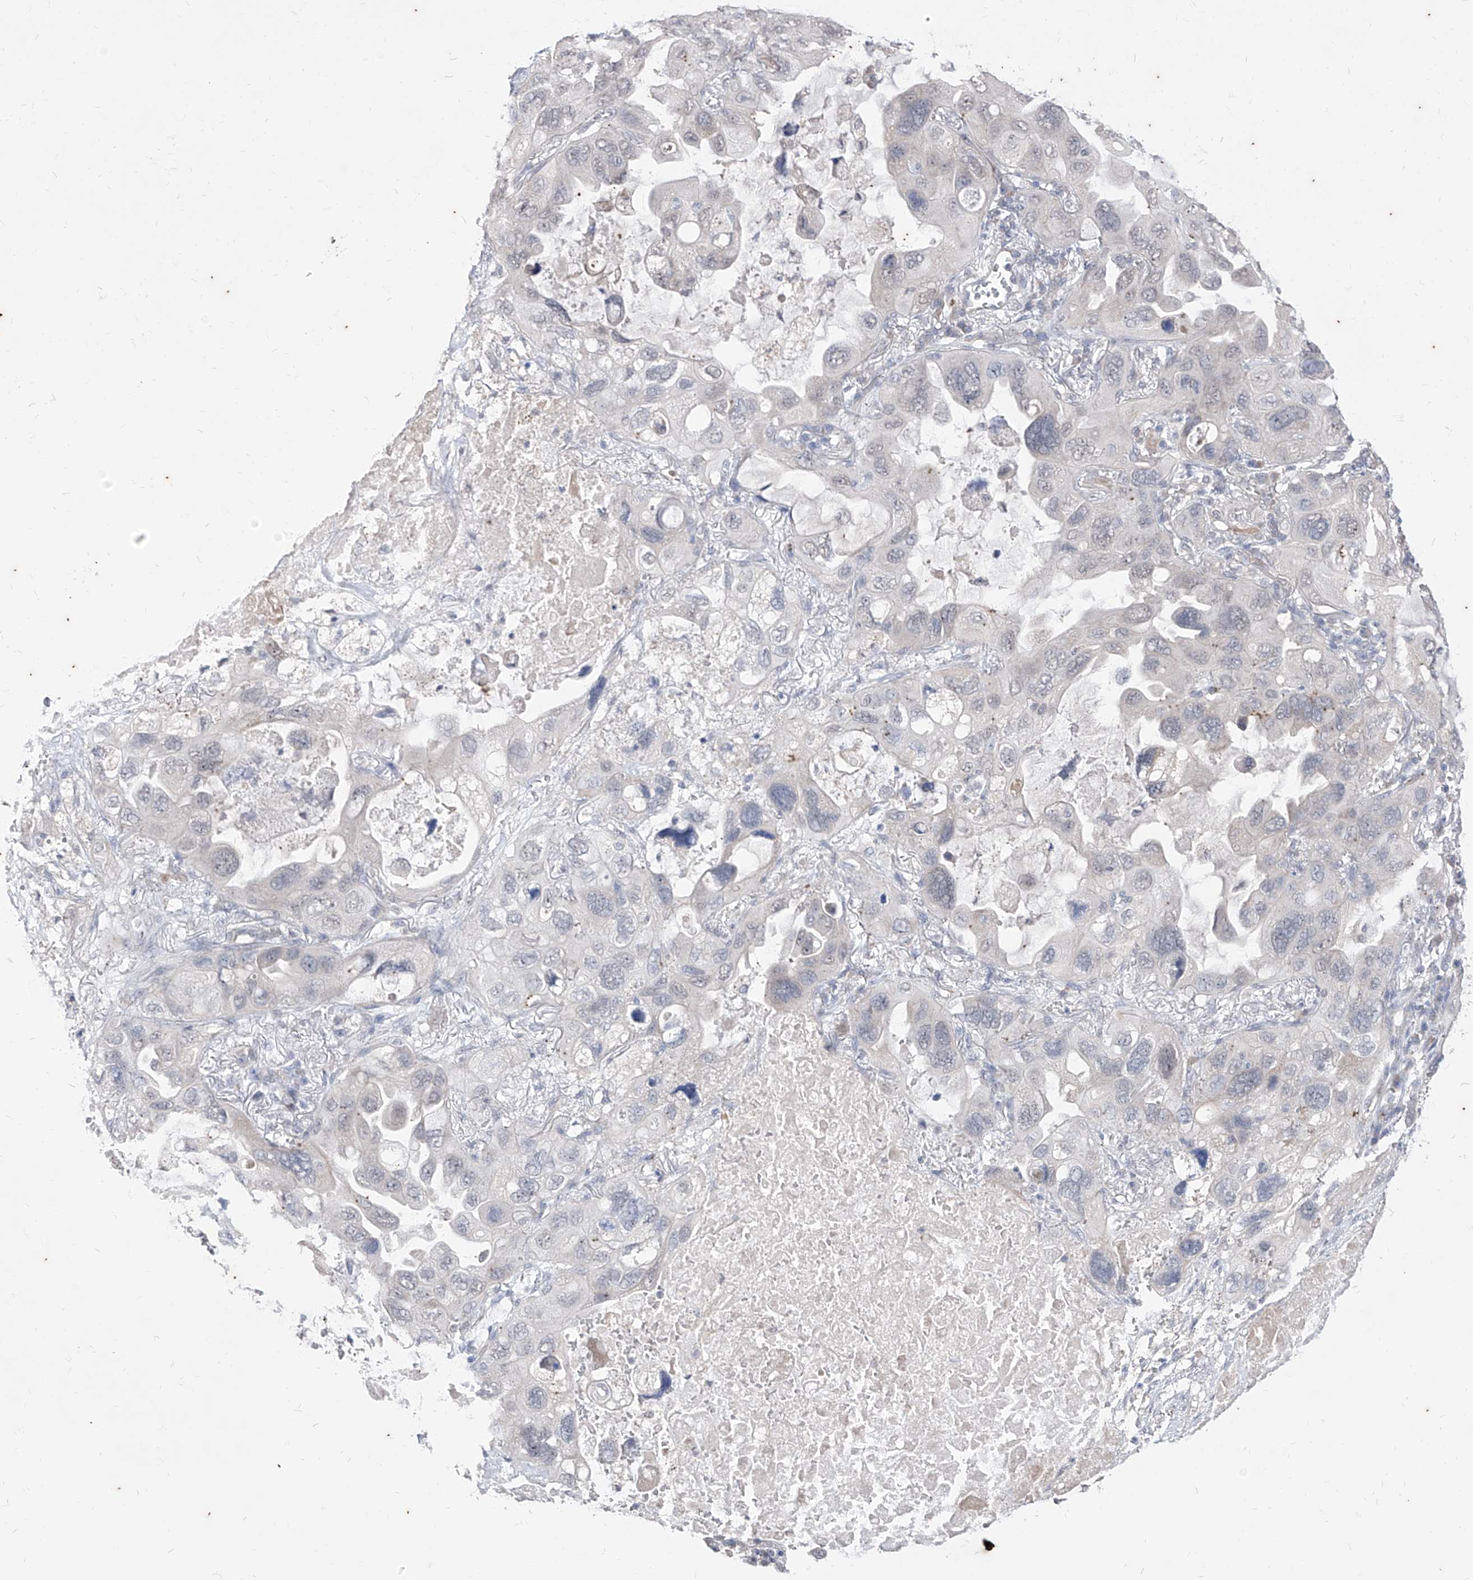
{"staining": {"intensity": "negative", "quantity": "none", "location": "none"}, "tissue": "lung cancer", "cell_type": "Tumor cells", "image_type": "cancer", "snomed": [{"axis": "morphology", "description": "Squamous cell carcinoma, NOS"}, {"axis": "topography", "description": "Lung"}], "caption": "DAB (3,3'-diaminobenzidine) immunohistochemical staining of human squamous cell carcinoma (lung) displays no significant positivity in tumor cells. (DAB (3,3'-diaminobenzidine) immunohistochemistry (IHC) with hematoxylin counter stain).", "gene": "PHF20L1", "patient": {"sex": "female", "age": 73}}